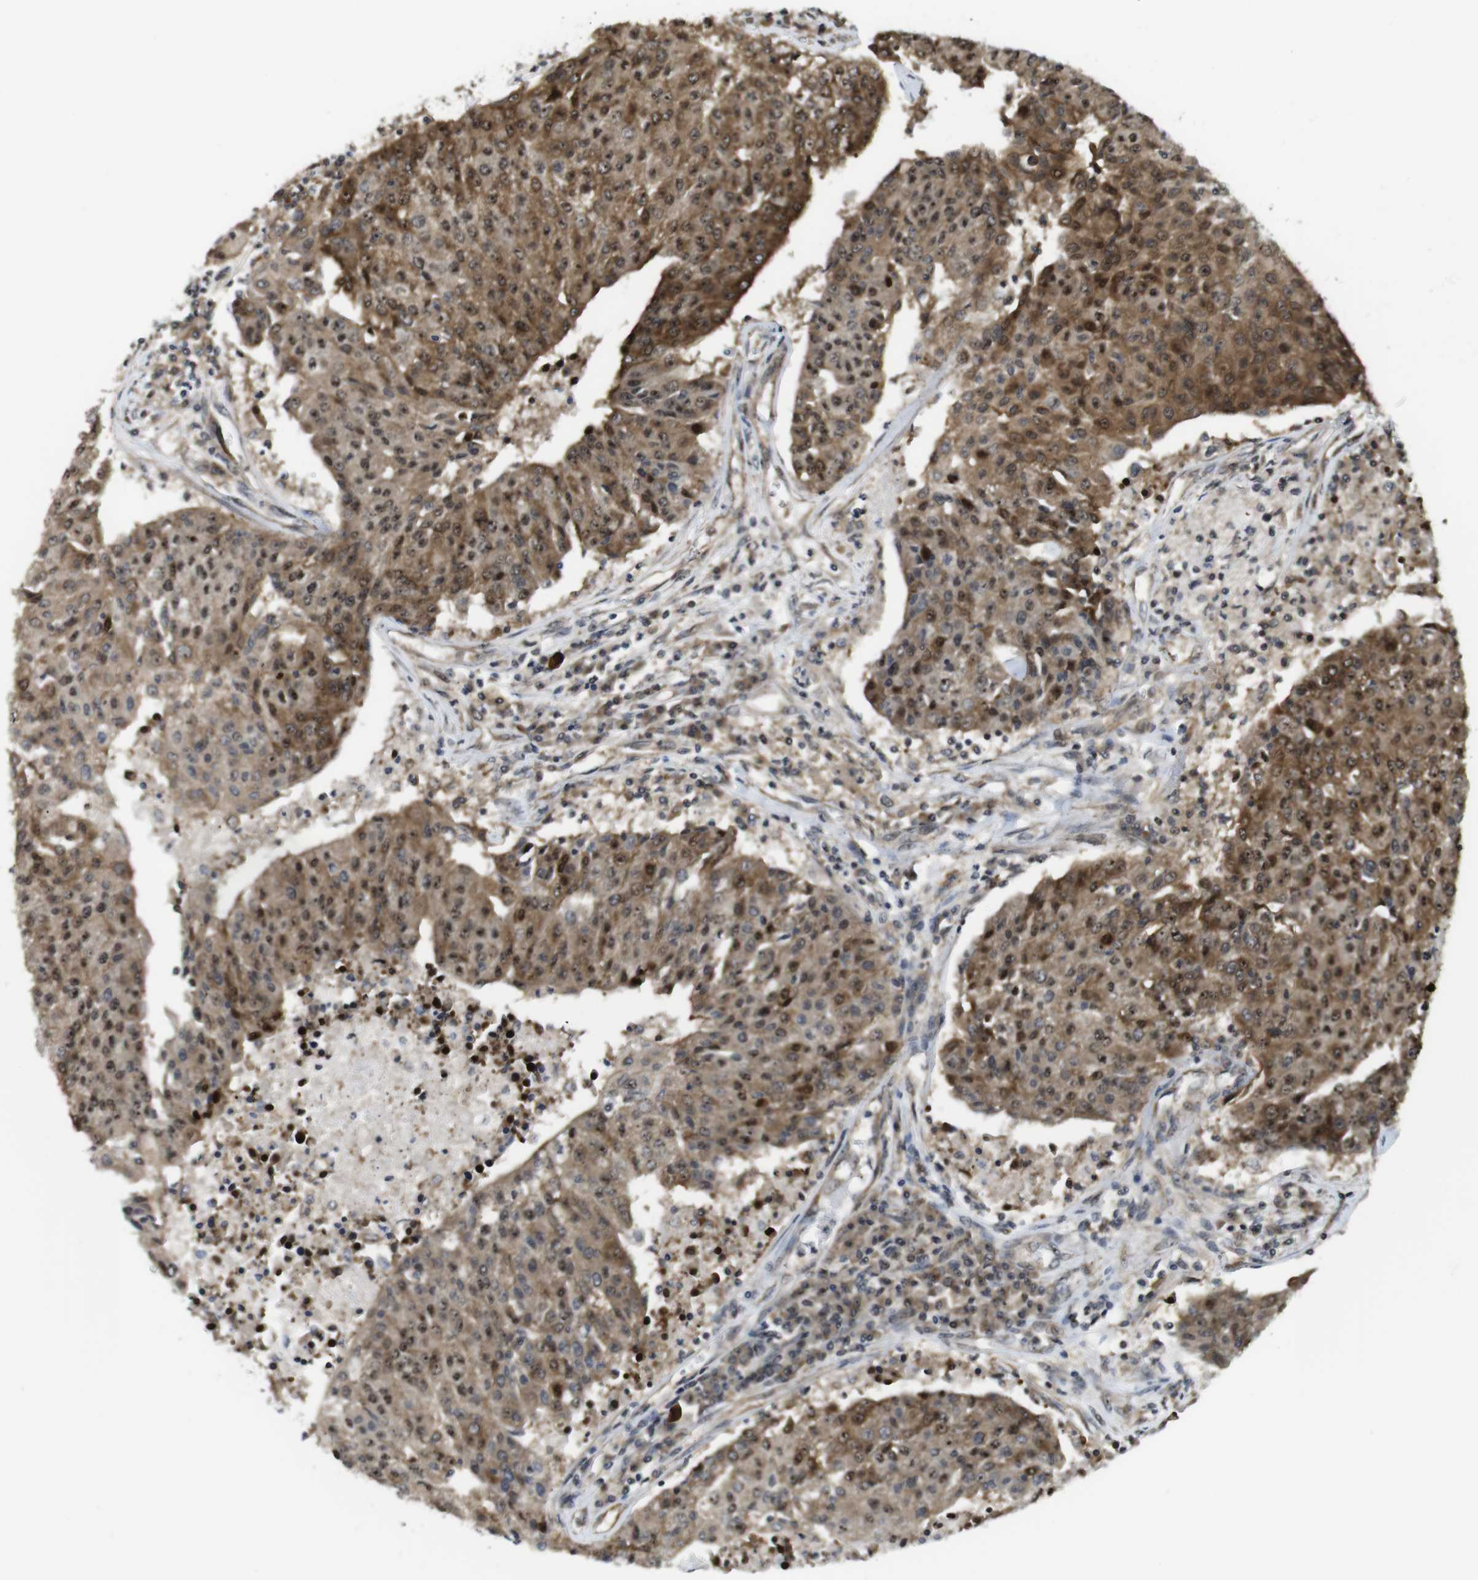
{"staining": {"intensity": "moderate", "quantity": ">75%", "location": "cytoplasmic/membranous,nuclear"}, "tissue": "urothelial cancer", "cell_type": "Tumor cells", "image_type": "cancer", "snomed": [{"axis": "morphology", "description": "Urothelial carcinoma, High grade"}, {"axis": "topography", "description": "Urinary bladder"}], "caption": "A brown stain labels moderate cytoplasmic/membranous and nuclear positivity of a protein in human high-grade urothelial carcinoma tumor cells. (IHC, brightfield microscopy, high magnification).", "gene": "CC2D1A", "patient": {"sex": "female", "age": 85}}